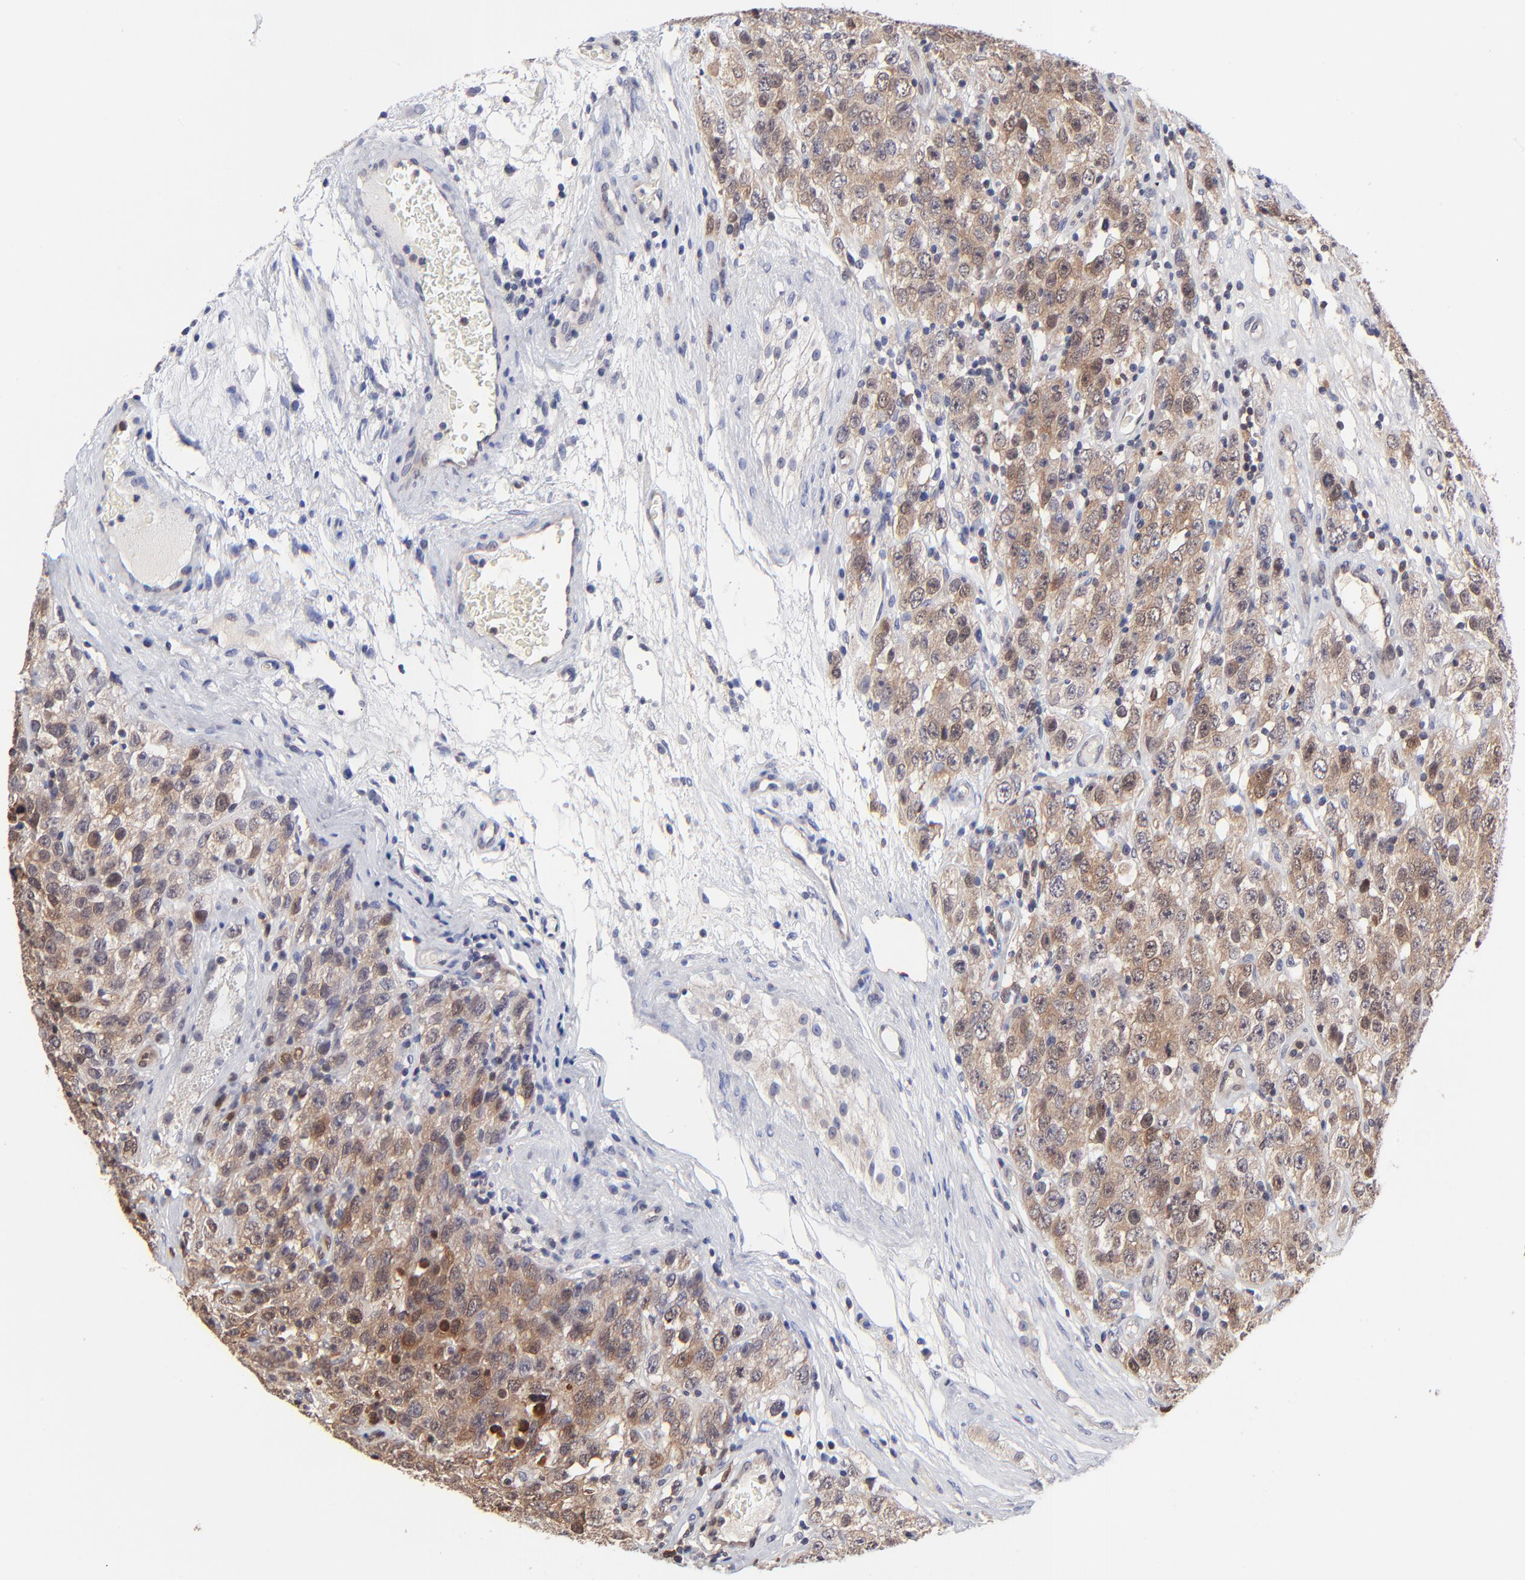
{"staining": {"intensity": "moderate", "quantity": "25%-75%", "location": "cytoplasmic/membranous,nuclear"}, "tissue": "testis cancer", "cell_type": "Tumor cells", "image_type": "cancer", "snomed": [{"axis": "morphology", "description": "Seminoma, NOS"}, {"axis": "topography", "description": "Testis"}], "caption": "Immunohistochemistry (IHC) of testis seminoma demonstrates medium levels of moderate cytoplasmic/membranous and nuclear staining in about 25%-75% of tumor cells. (Brightfield microscopy of DAB IHC at high magnification).", "gene": "DCTPP1", "patient": {"sex": "male", "age": 52}}